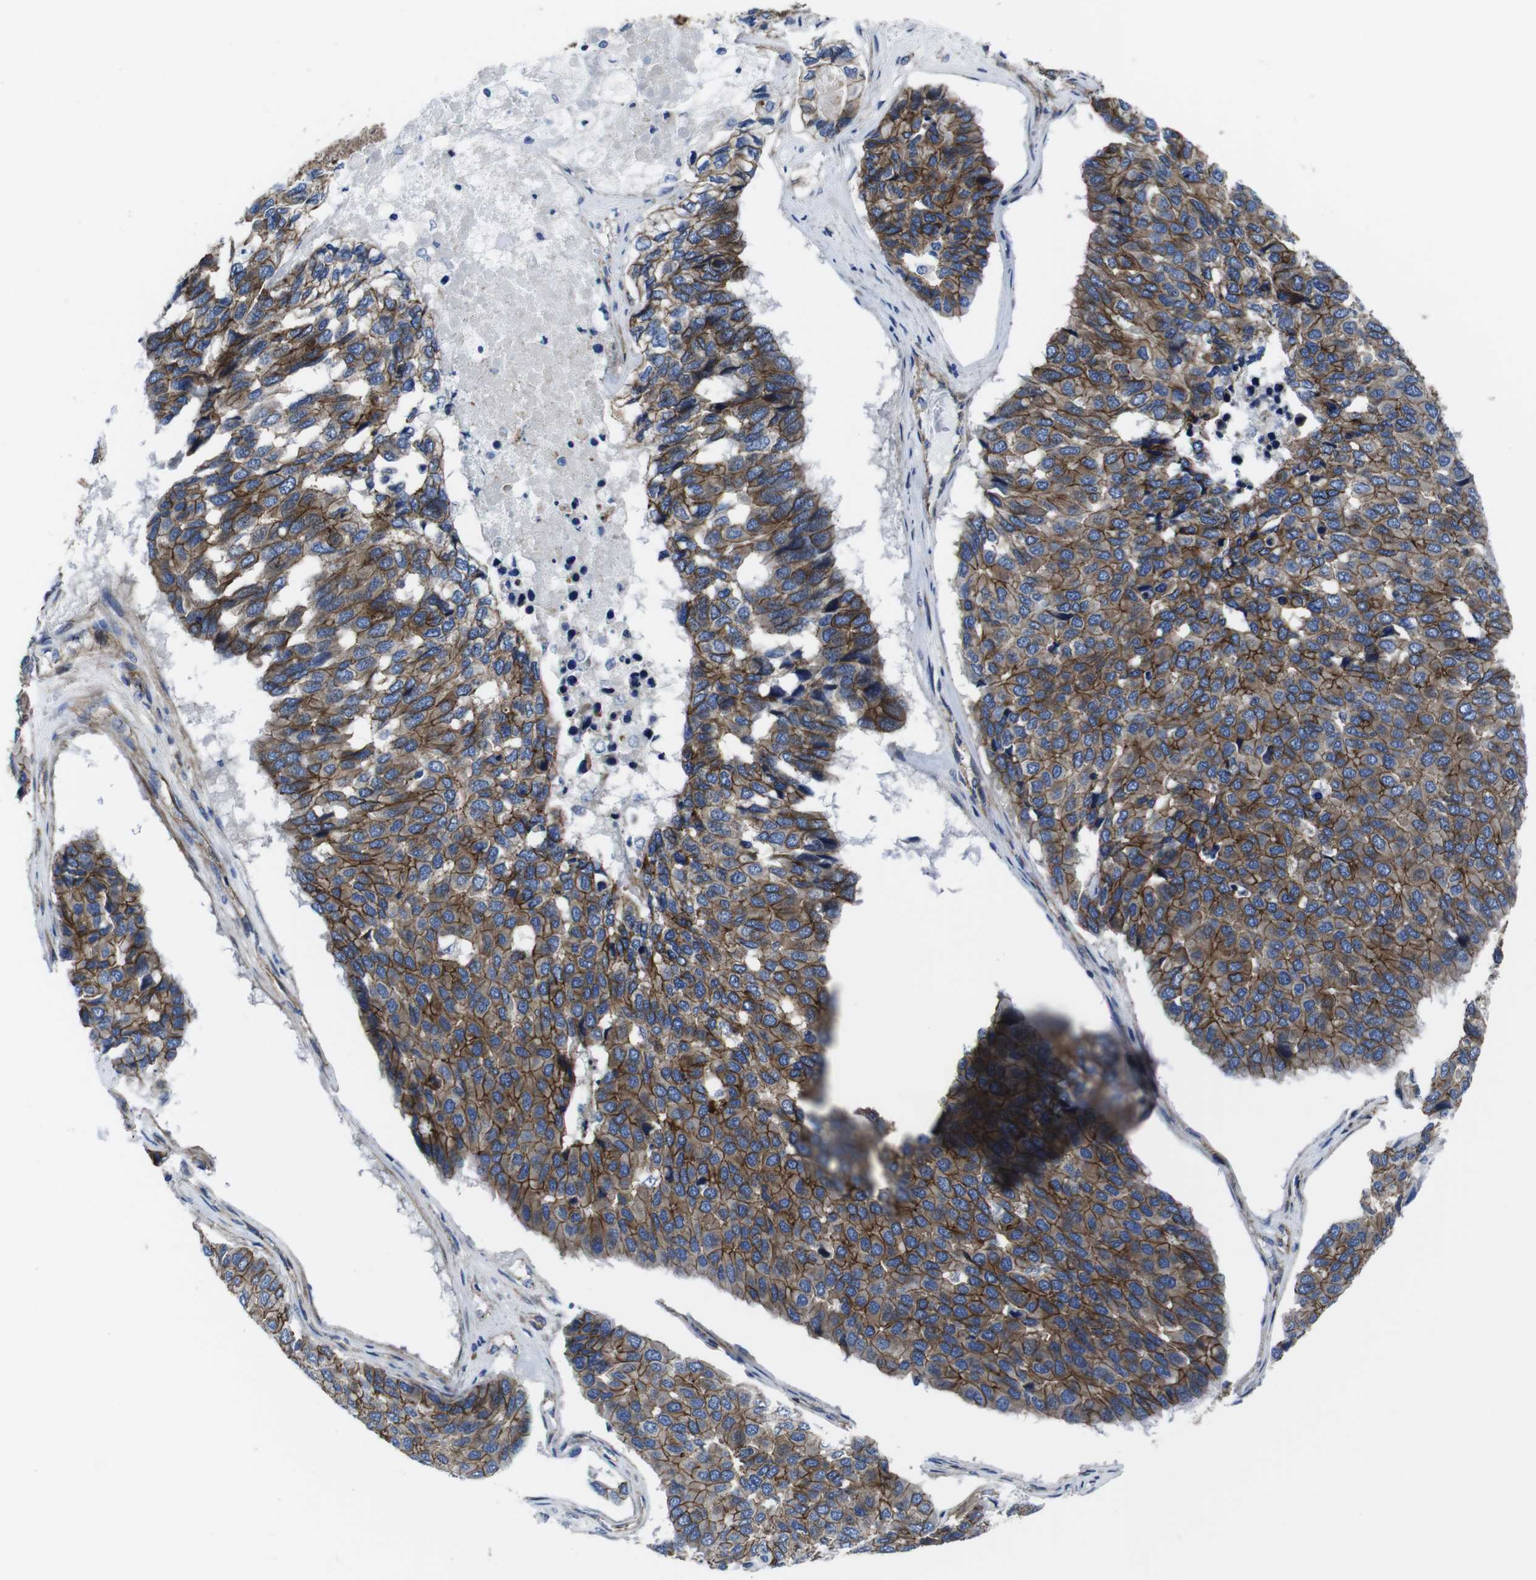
{"staining": {"intensity": "moderate", "quantity": ">75%", "location": "cytoplasmic/membranous"}, "tissue": "pancreatic cancer", "cell_type": "Tumor cells", "image_type": "cancer", "snomed": [{"axis": "morphology", "description": "Adenocarcinoma, NOS"}, {"axis": "topography", "description": "Pancreas"}], "caption": "Pancreatic cancer (adenocarcinoma) was stained to show a protein in brown. There is medium levels of moderate cytoplasmic/membranous positivity in about >75% of tumor cells.", "gene": "NUMB", "patient": {"sex": "male", "age": 50}}